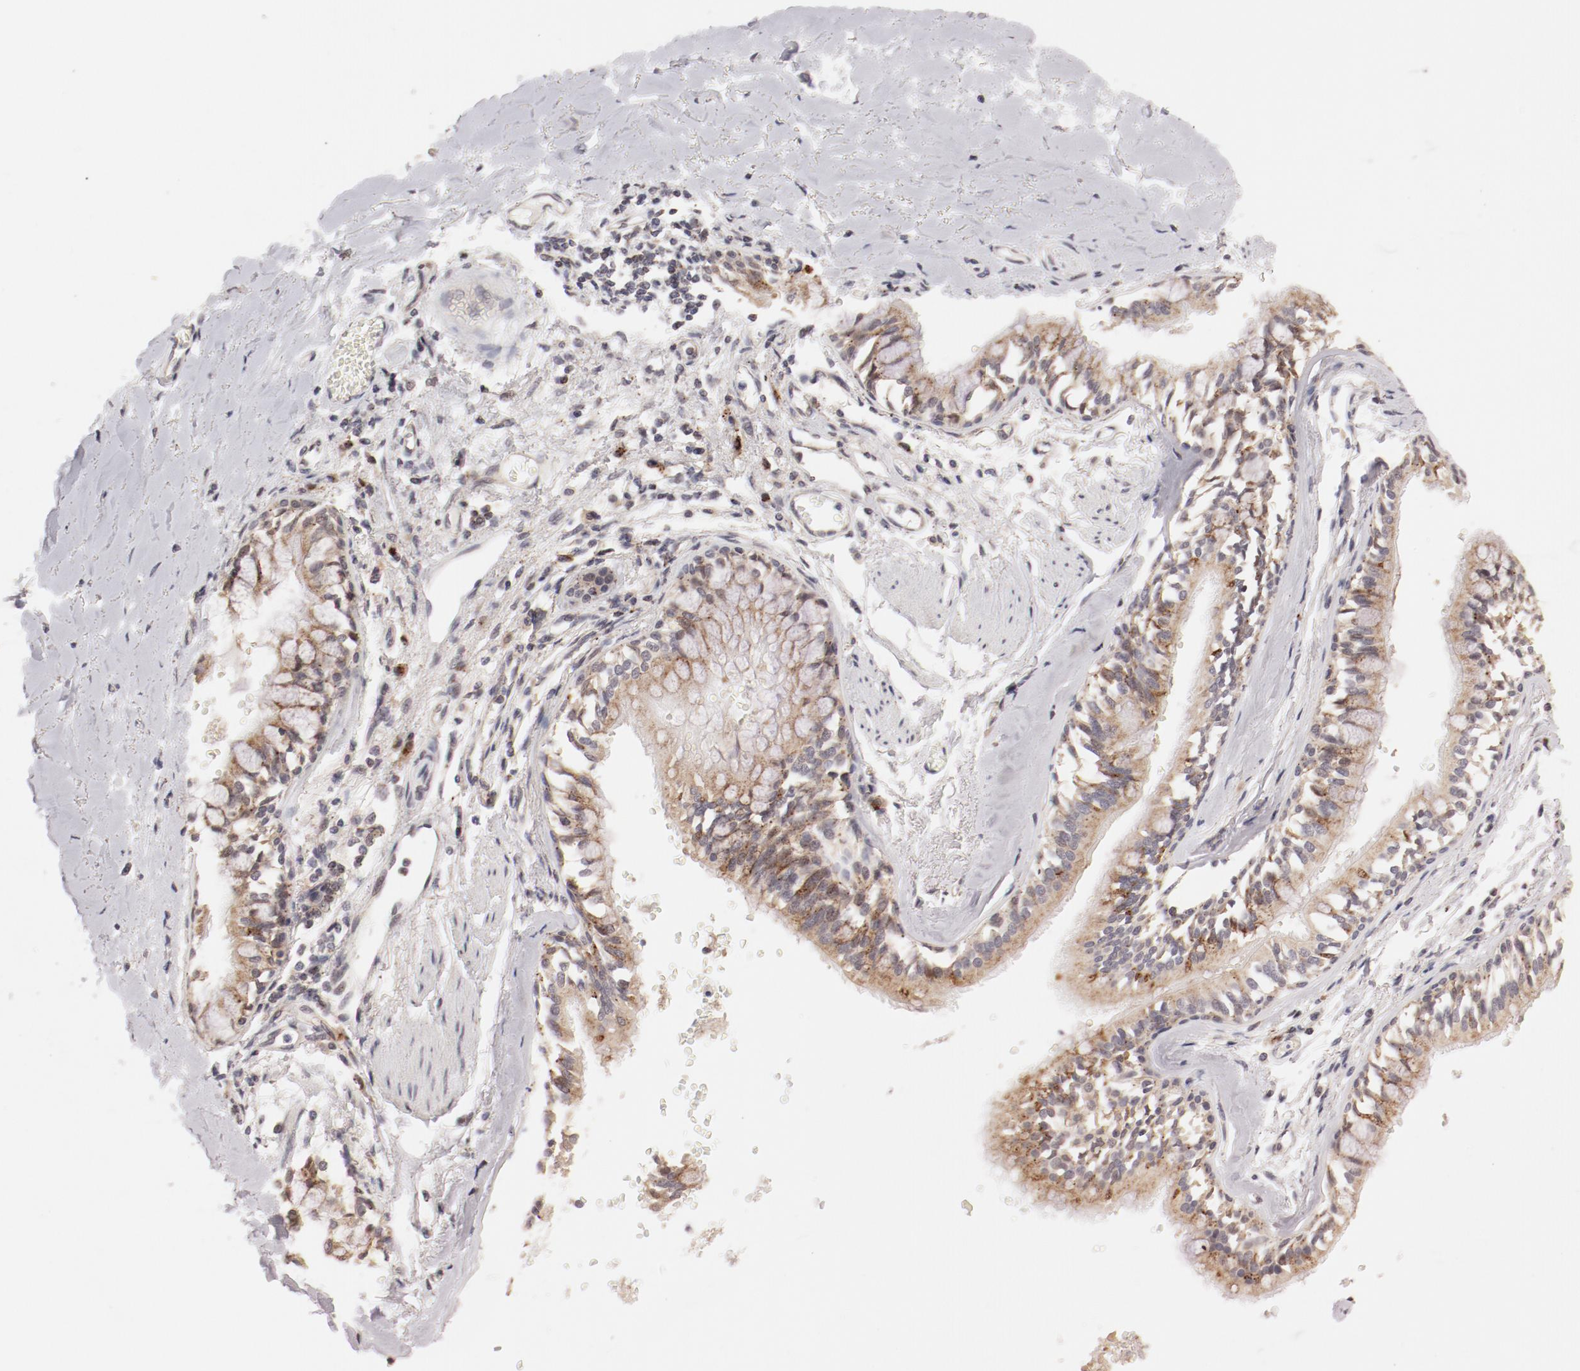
{"staining": {"intensity": "weak", "quantity": ">75%", "location": "cytoplasmic/membranous"}, "tissue": "bronchus", "cell_type": "Respiratory epithelial cells", "image_type": "normal", "snomed": [{"axis": "morphology", "description": "Normal tissue, NOS"}, {"axis": "topography", "description": "Bronchus"}, {"axis": "topography", "description": "Lung"}], "caption": "The micrograph reveals a brown stain indicating the presence of a protein in the cytoplasmic/membranous of respiratory epithelial cells in bronchus.", "gene": "RPL12", "patient": {"sex": "female", "age": 56}}